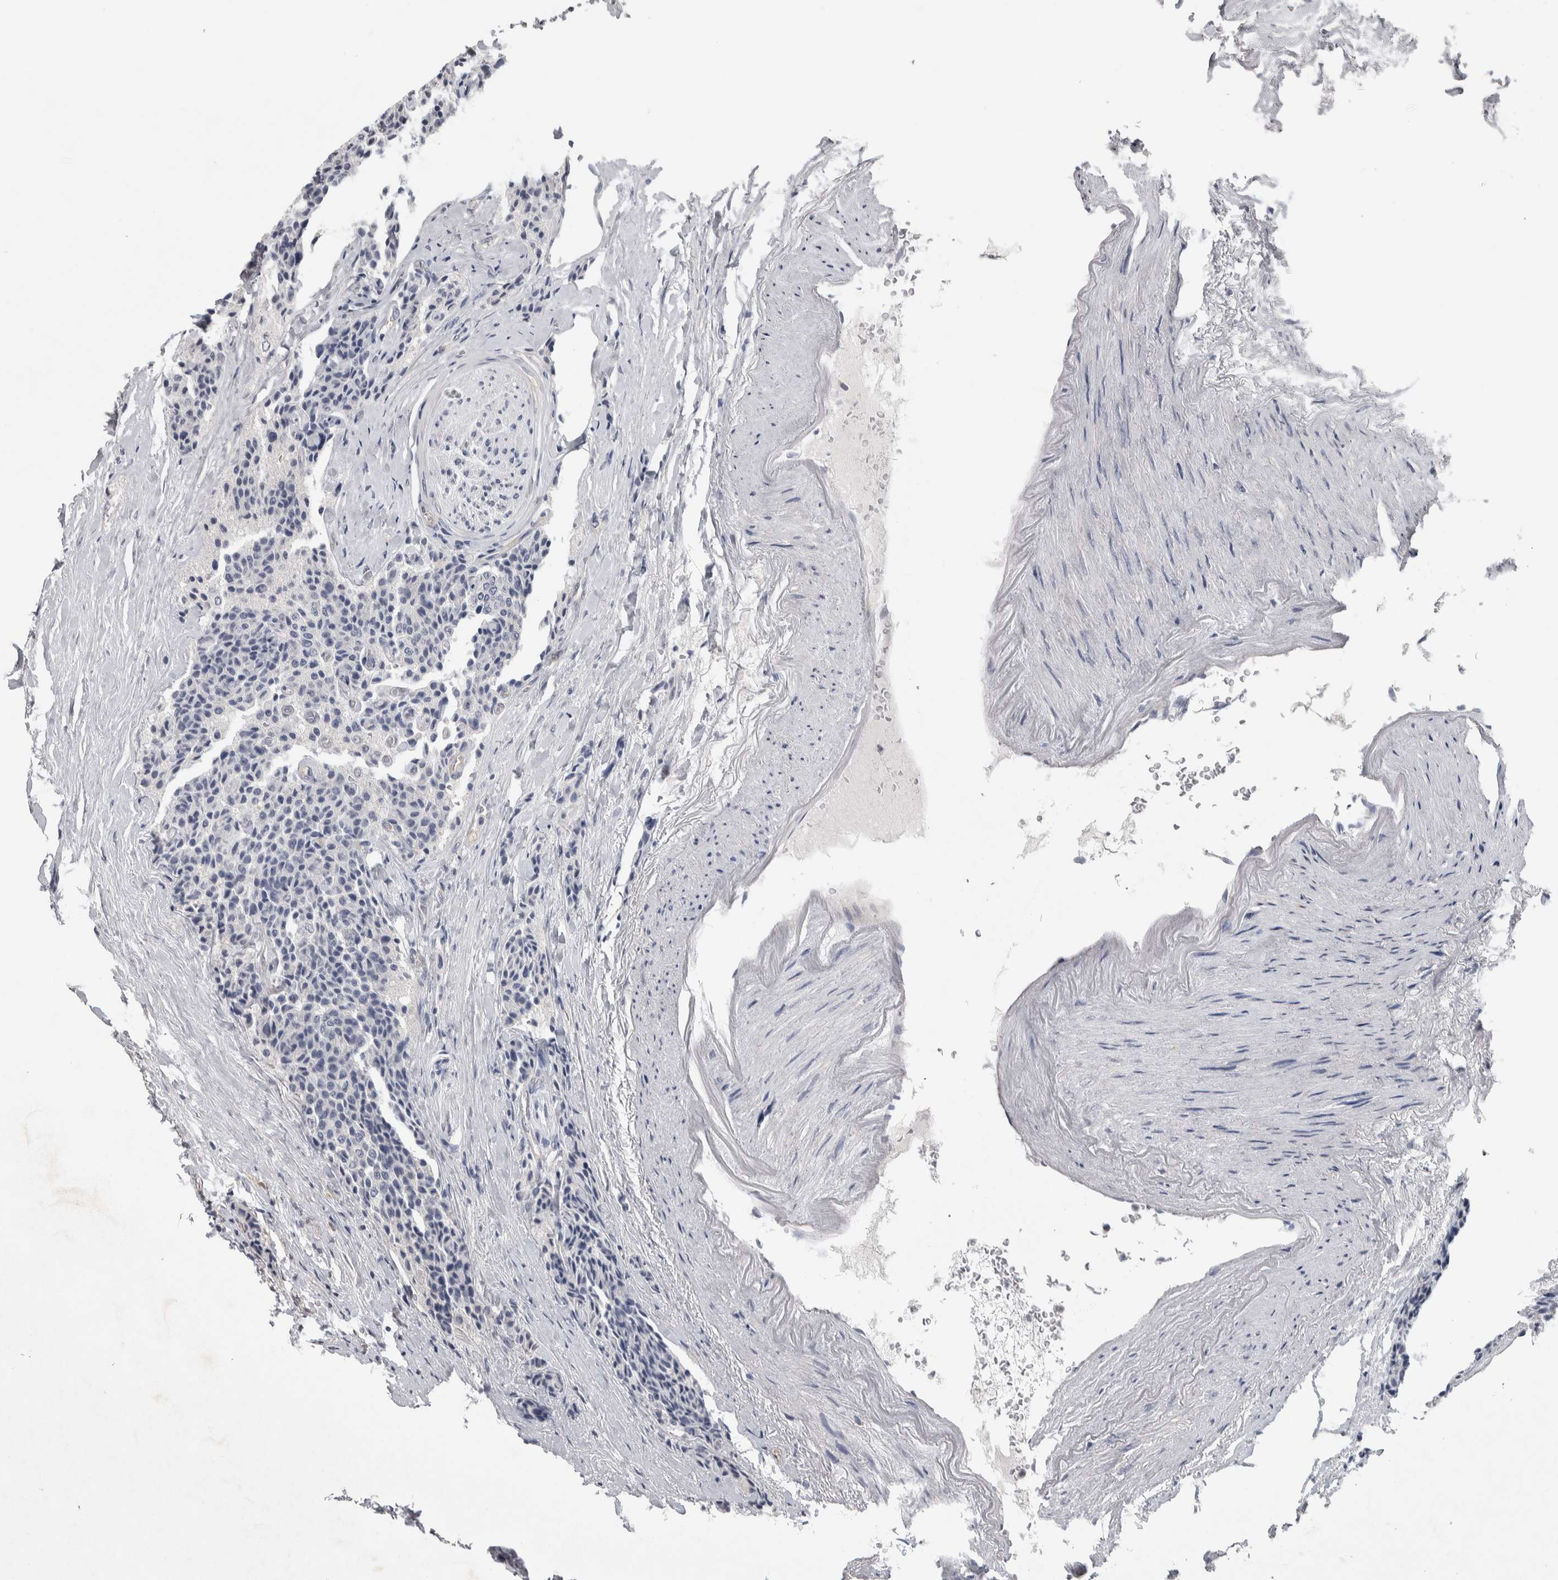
{"staining": {"intensity": "negative", "quantity": "none", "location": "none"}, "tissue": "carcinoid", "cell_type": "Tumor cells", "image_type": "cancer", "snomed": [{"axis": "morphology", "description": "Carcinoid, malignant, NOS"}, {"axis": "topography", "description": "Colon"}], "caption": "Micrograph shows no significant protein staining in tumor cells of carcinoid (malignant). The staining was performed using DAB (3,3'-diaminobenzidine) to visualize the protein expression in brown, while the nuclei were stained in blue with hematoxylin (Magnification: 20x).", "gene": "NFKB2", "patient": {"sex": "female", "age": 61}}